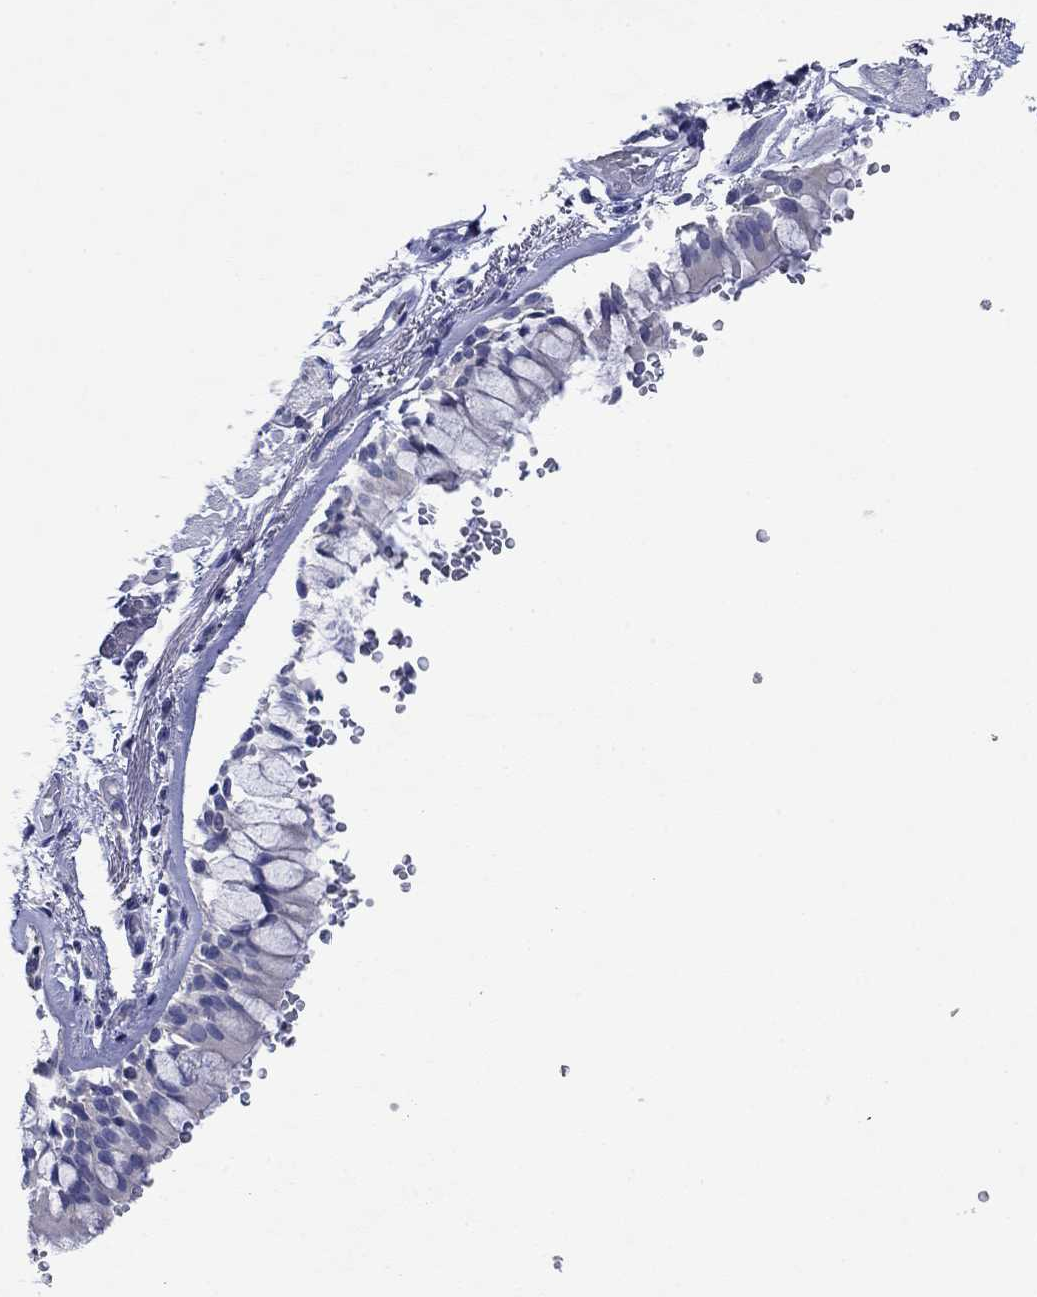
{"staining": {"intensity": "weak", "quantity": "<25%", "location": "cytoplasmic/membranous"}, "tissue": "bronchus", "cell_type": "Respiratory epithelial cells", "image_type": "normal", "snomed": [{"axis": "morphology", "description": "Normal tissue, NOS"}, {"axis": "topography", "description": "Bronchus"}, {"axis": "topography", "description": "Lung"}], "caption": "Immunohistochemistry (IHC) histopathology image of normal human bronchus stained for a protein (brown), which shows no expression in respiratory epithelial cells.", "gene": "HDC", "patient": {"sex": "female", "age": 57}}